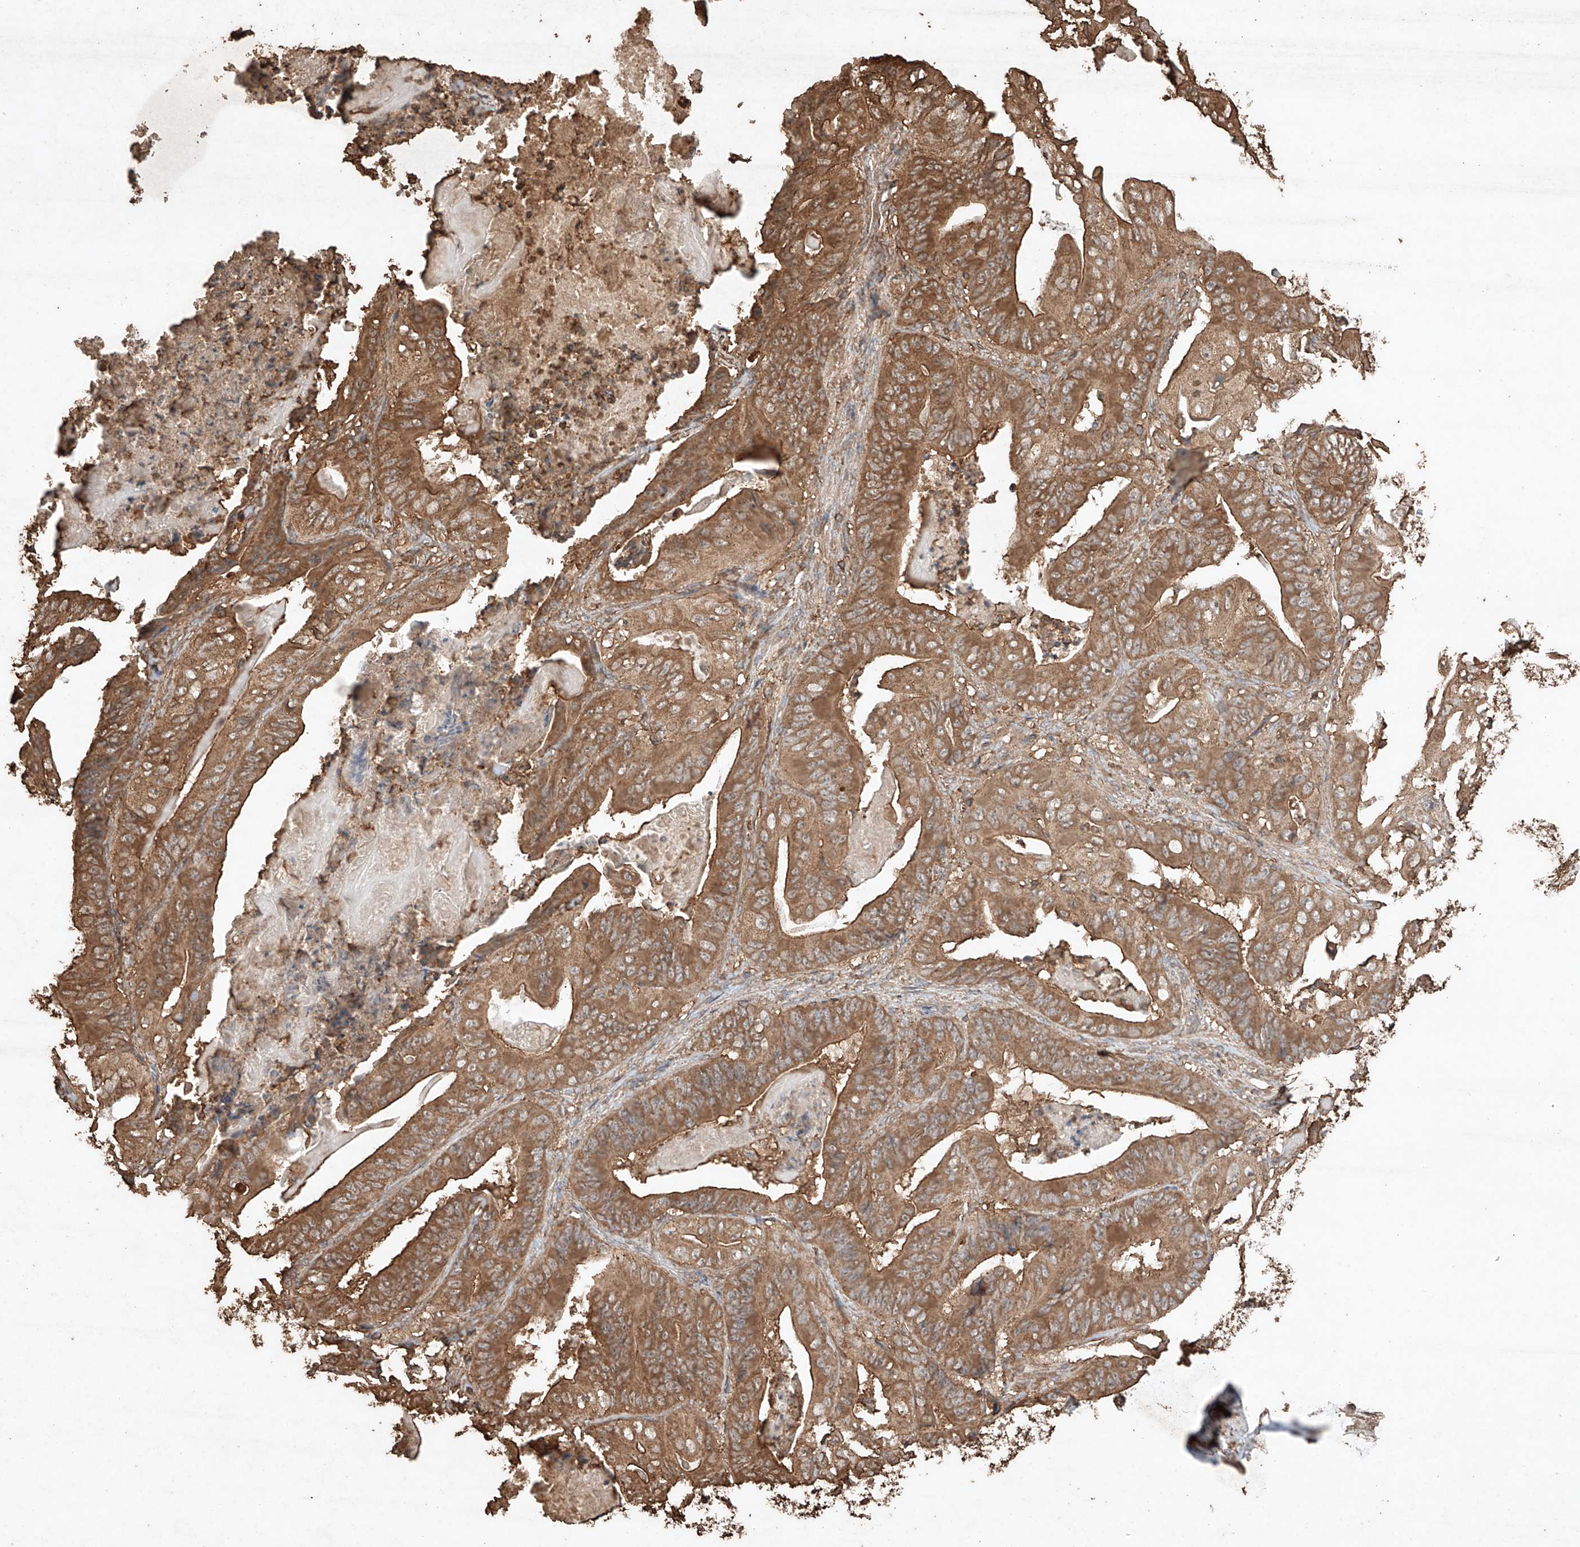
{"staining": {"intensity": "moderate", "quantity": ">75%", "location": "cytoplasmic/membranous"}, "tissue": "stomach cancer", "cell_type": "Tumor cells", "image_type": "cancer", "snomed": [{"axis": "morphology", "description": "Adenocarcinoma, NOS"}, {"axis": "topography", "description": "Stomach"}], "caption": "Adenocarcinoma (stomach) stained with IHC demonstrates moderate cytoplasmic/membranous expression in about >75% of tumor cells.", "gene": "M6PR", "patient": {"sex": "female", "age": 73}}